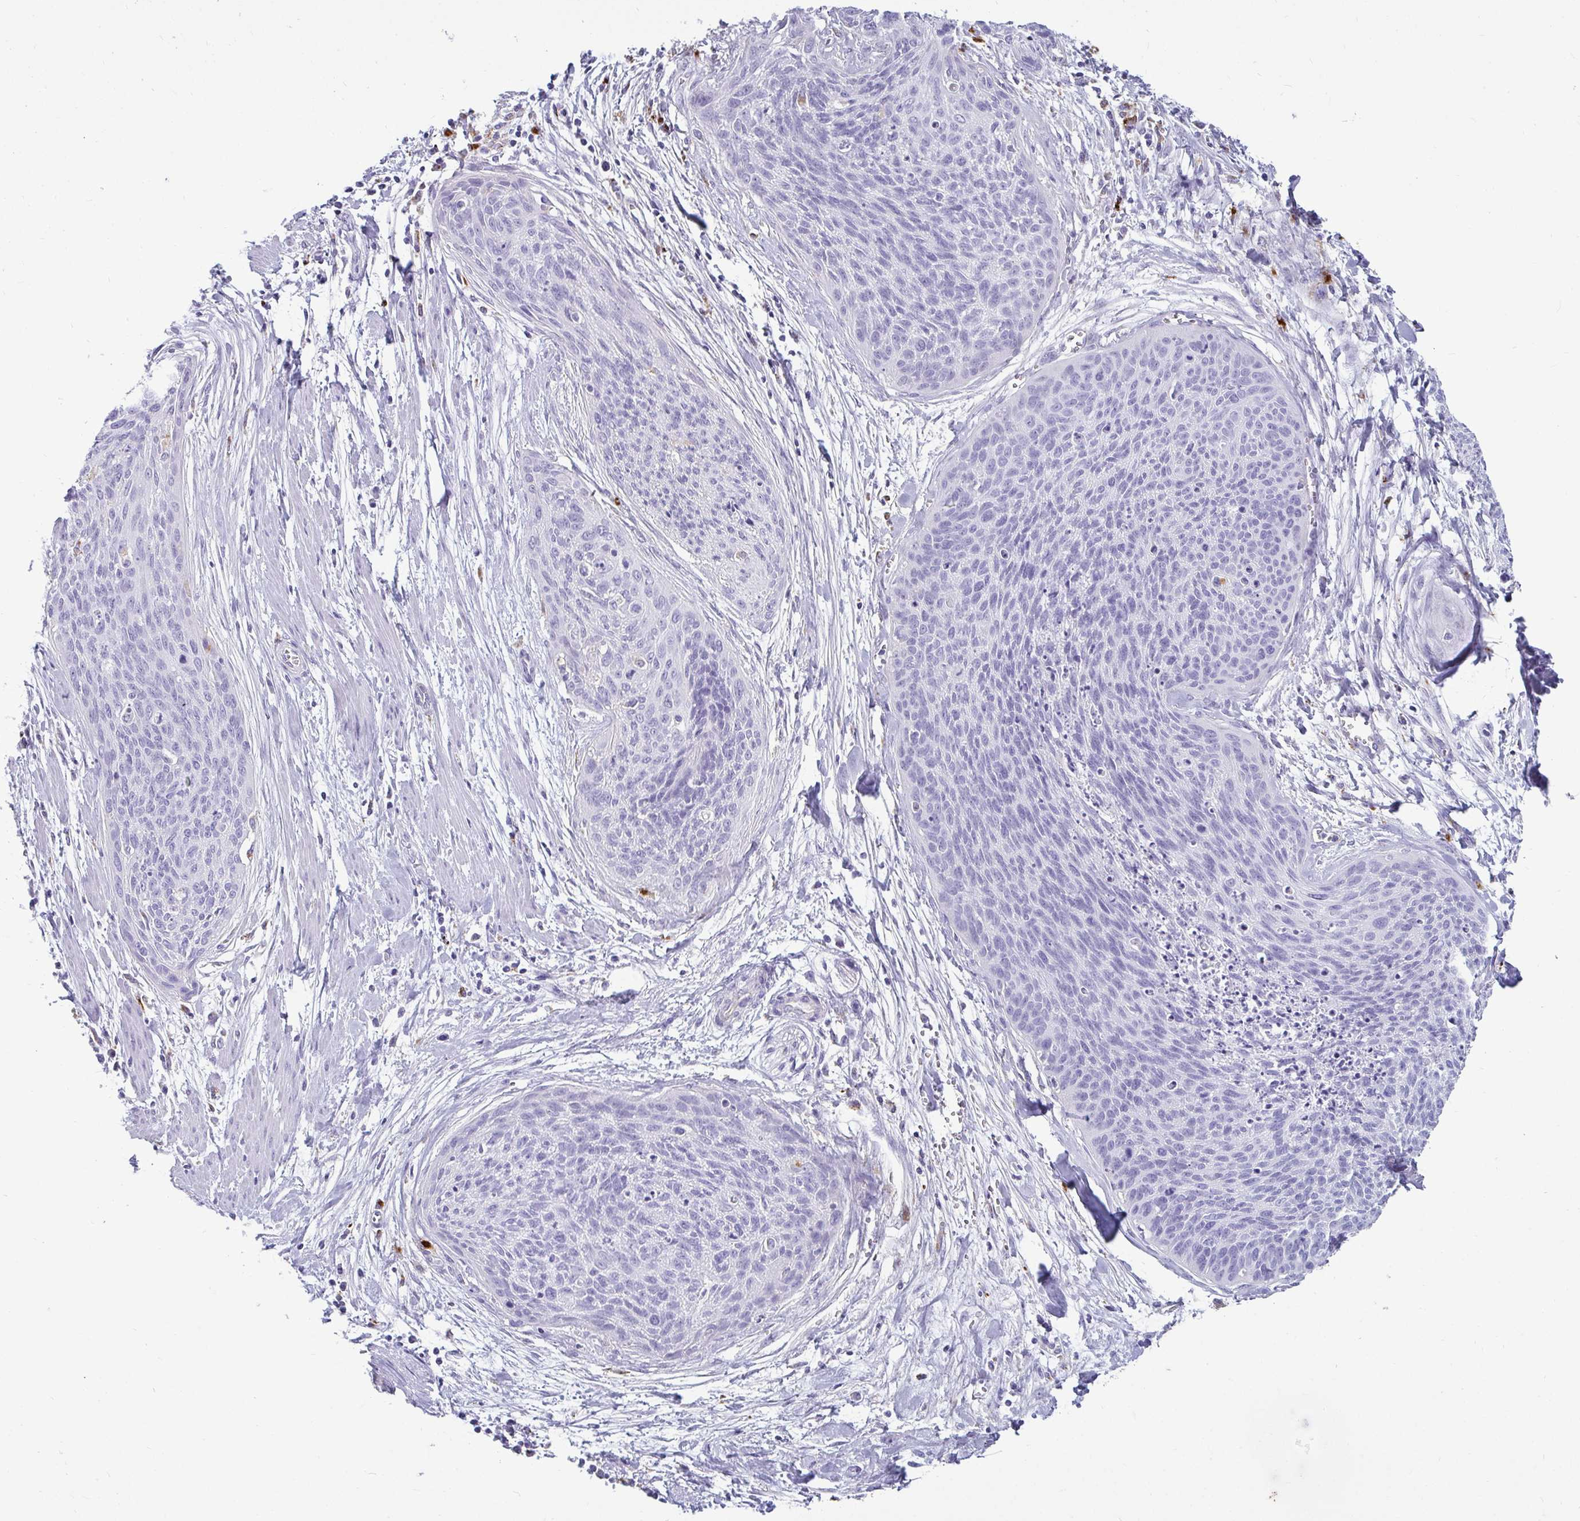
{"staining": {"intensity": "negative", "quantity": "none", "location": "none"}, "tissue": "cervical cancer", "cell_type": "Tumor cells", "image_type": "cancer", "snomed": [{"axis": "morphology", "description": "Squamous cell carcinoma, NOS"}, {"axis": "topography", "description": "Cervix"}], "caption": "Protein analysis of cervical cancer reveals no significant positivity in tumor cells. (DAB (3,3'-diaminobenzidine) immunohistochemistry visualized using brightfield microscopy, high magnification).", "gene": "CTSZ", "patient": {"sex": "female", "age": 55}}